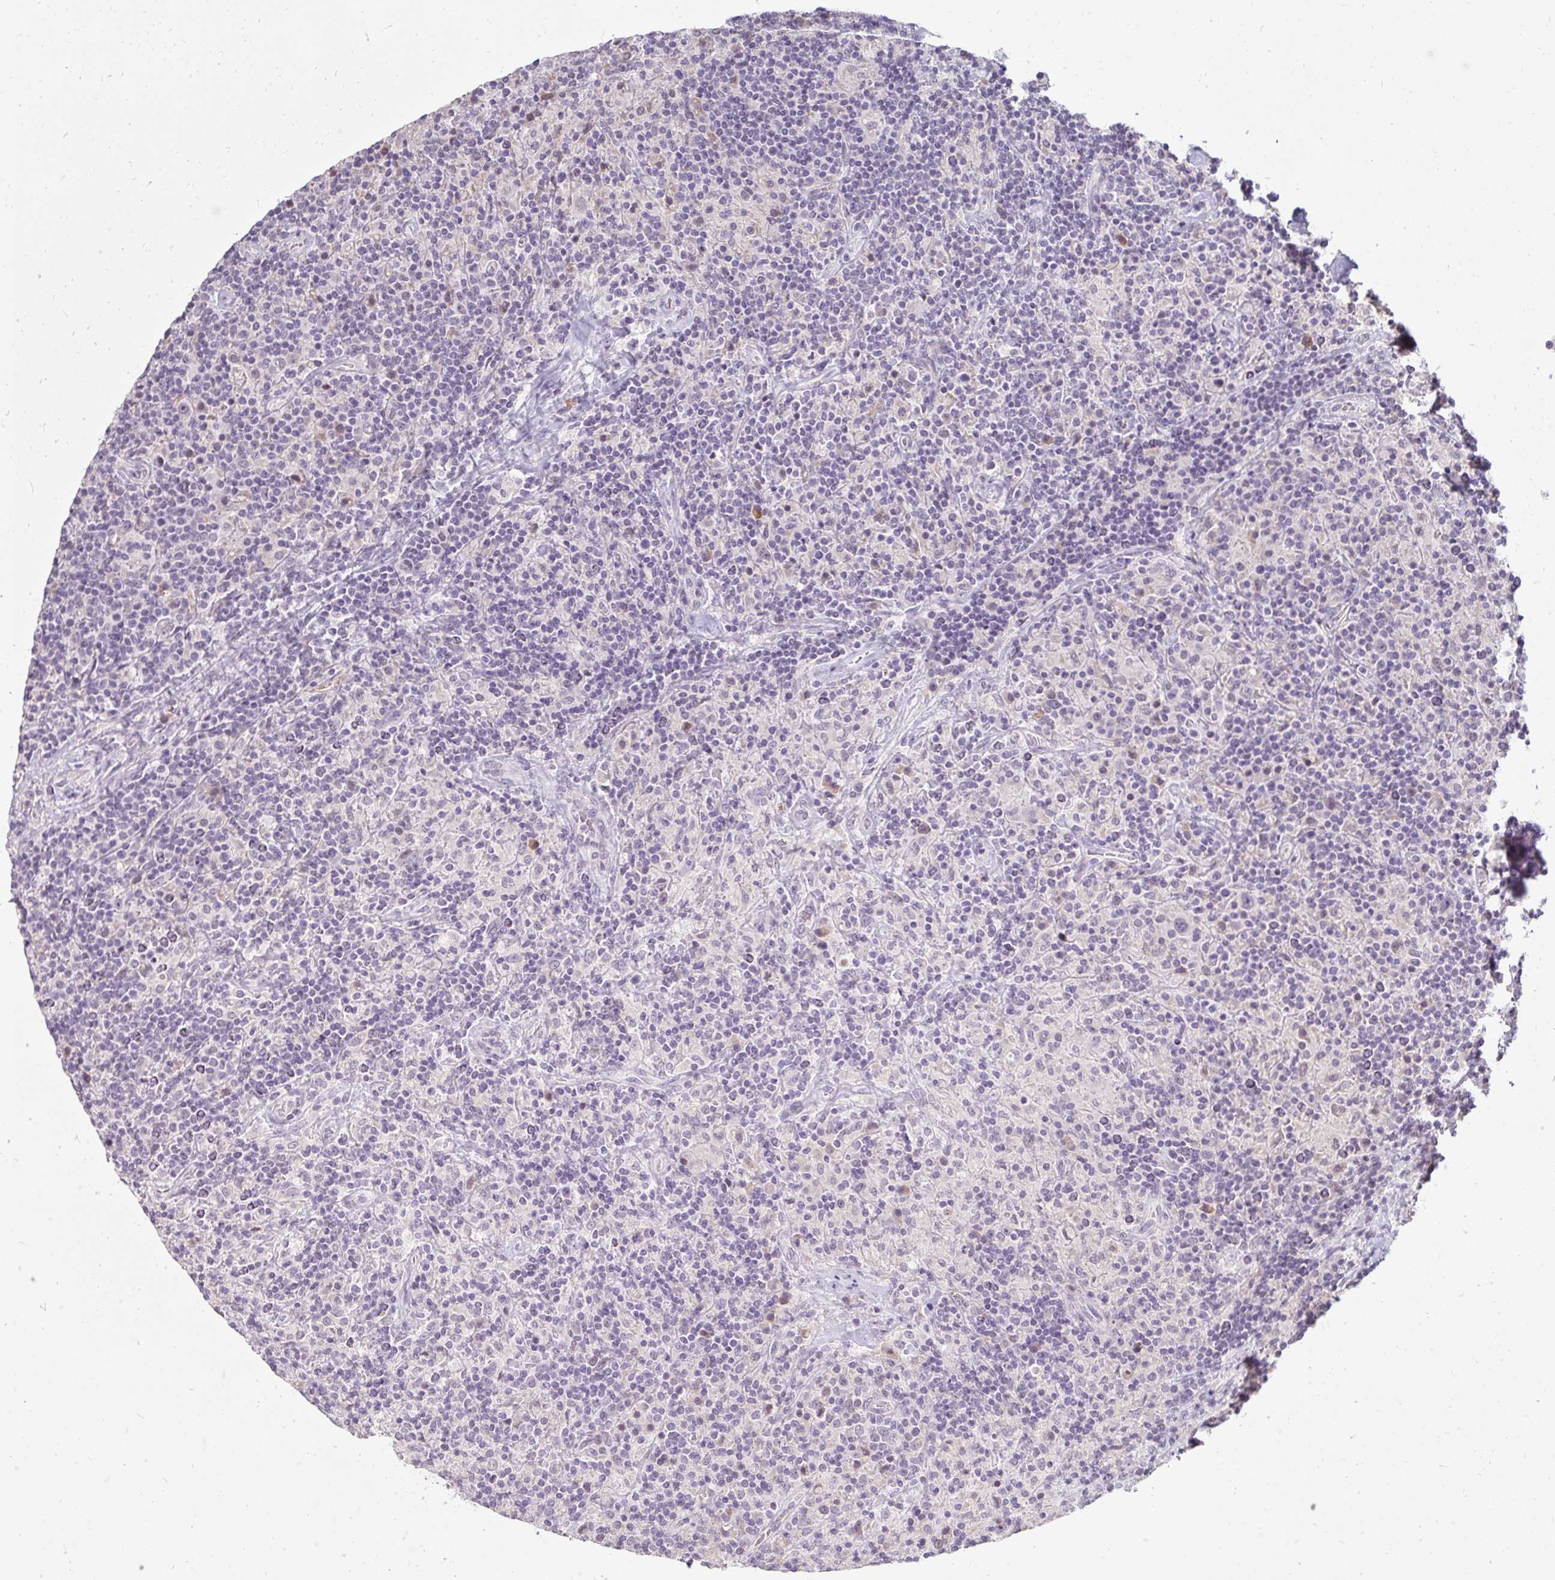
{"staining": {"intensity": "negative", "quantity": "none", "location": "none"}, "tissue": "lymphoma", "cell_type": "Tumor cells", "image_type": "cancer", "snomed": [{"axis": "morphology", "description": "Hodgkin's disease, NOS"}, {"axis": "topography", "description": "Lymph node"}], "caption": "Histopathology image shows no protein positivity in tumor cells of lymphoma tissue. The staining is performed using DAB brown chromogen with nuclei counter-stained in using hematoxylin.", "gene": "DDN", "patient": {"sex": "male", "age": 70}}